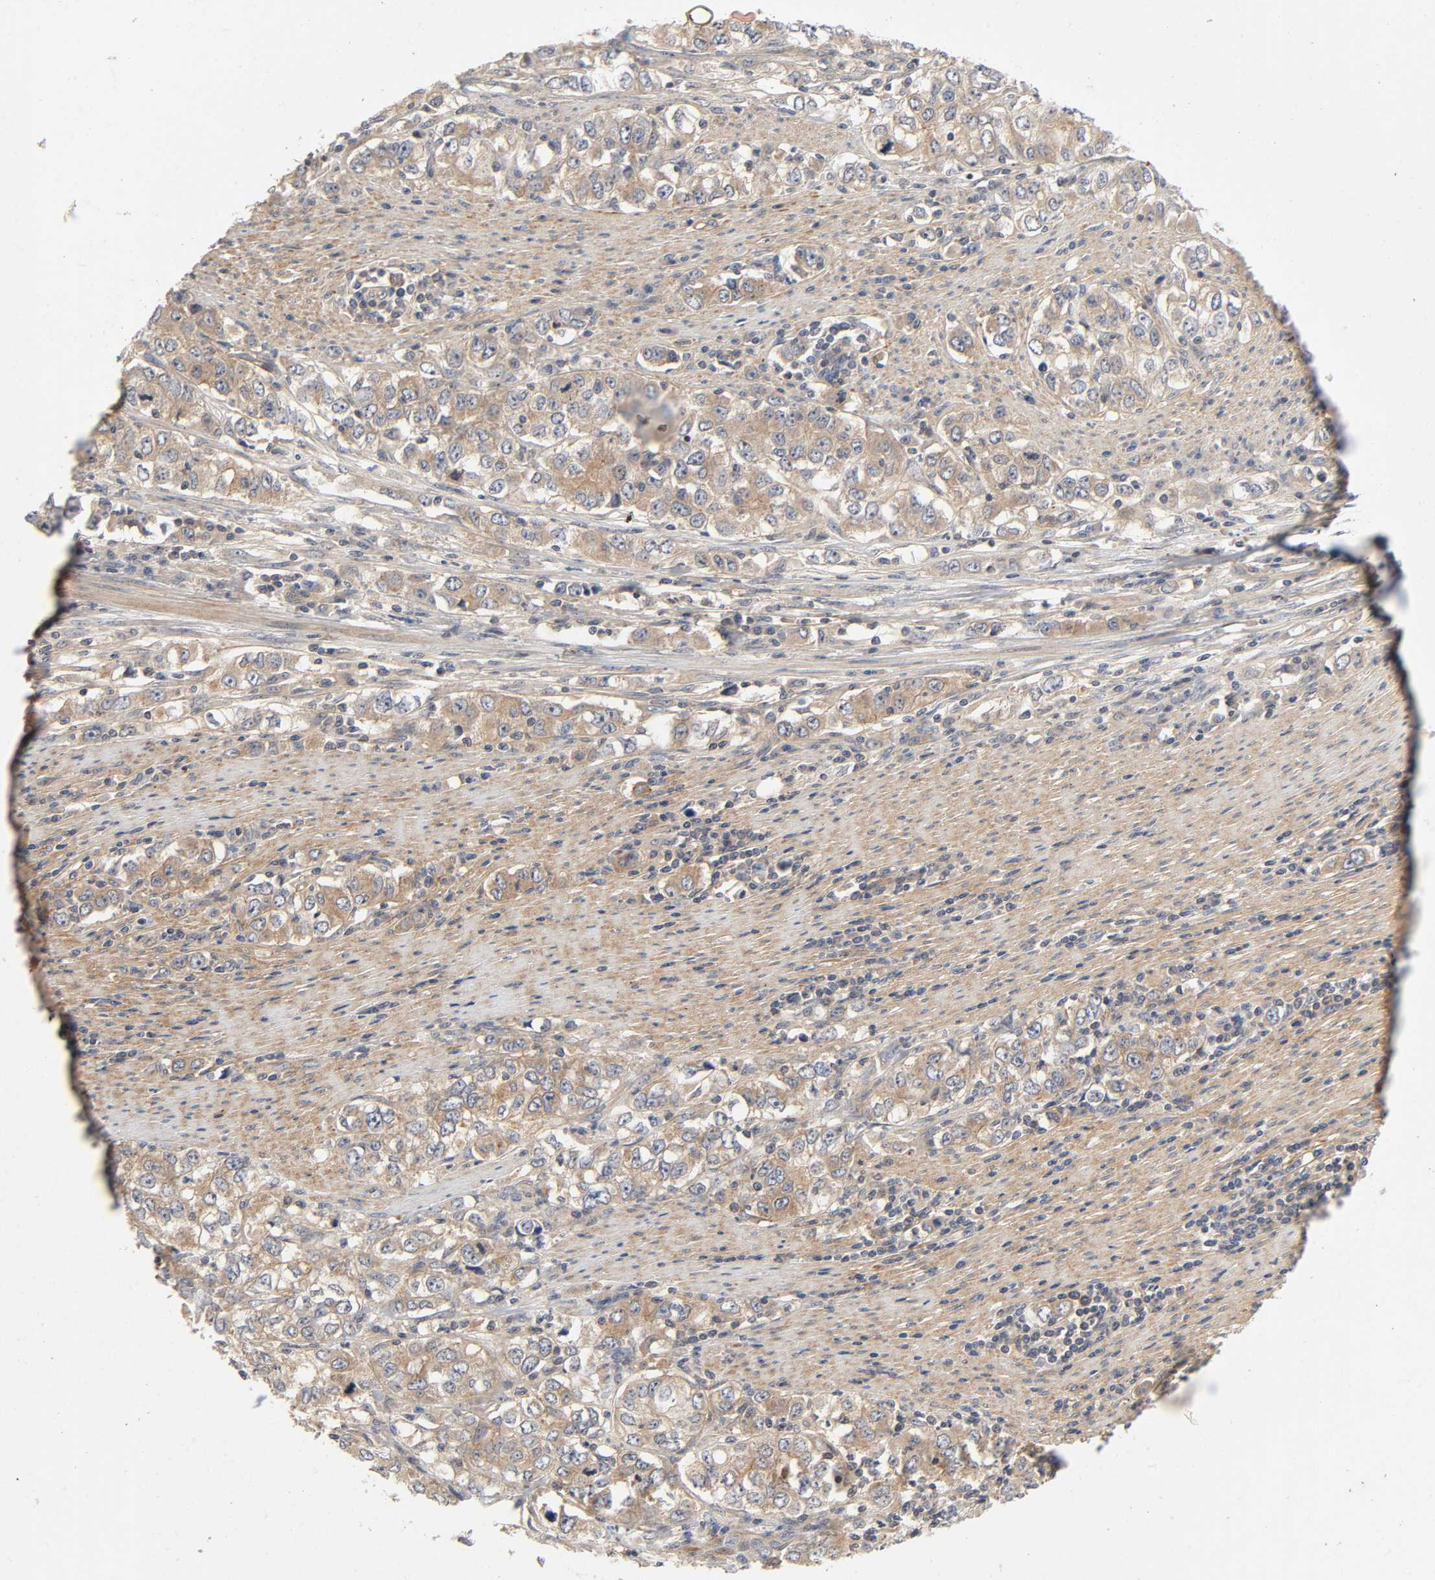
{"staining": {"intensity": "moderate", "quantity": ">75%", "location": "cytoplasmic/membranous"}, "tissue": "stomach cancer", "cell_type": "Tumor cells", "image_type": "cancer", "snomed": [{"axis": "morphology", "description": "Adenocarcinoma, NOS"}, {"axis": "topography", "description": "Stomach, lower"}], "caption": "Protein analysis of stomach cancer (adenocarcinoma) tissue demonstrates moderate cytoplasmic/membranous positivity in about >75% of tumor cells. (Brightfield microscopy of DAB IHC at high magnification).", "gene": "CPB2", "patient": {"sex": "female", "age": 72}}